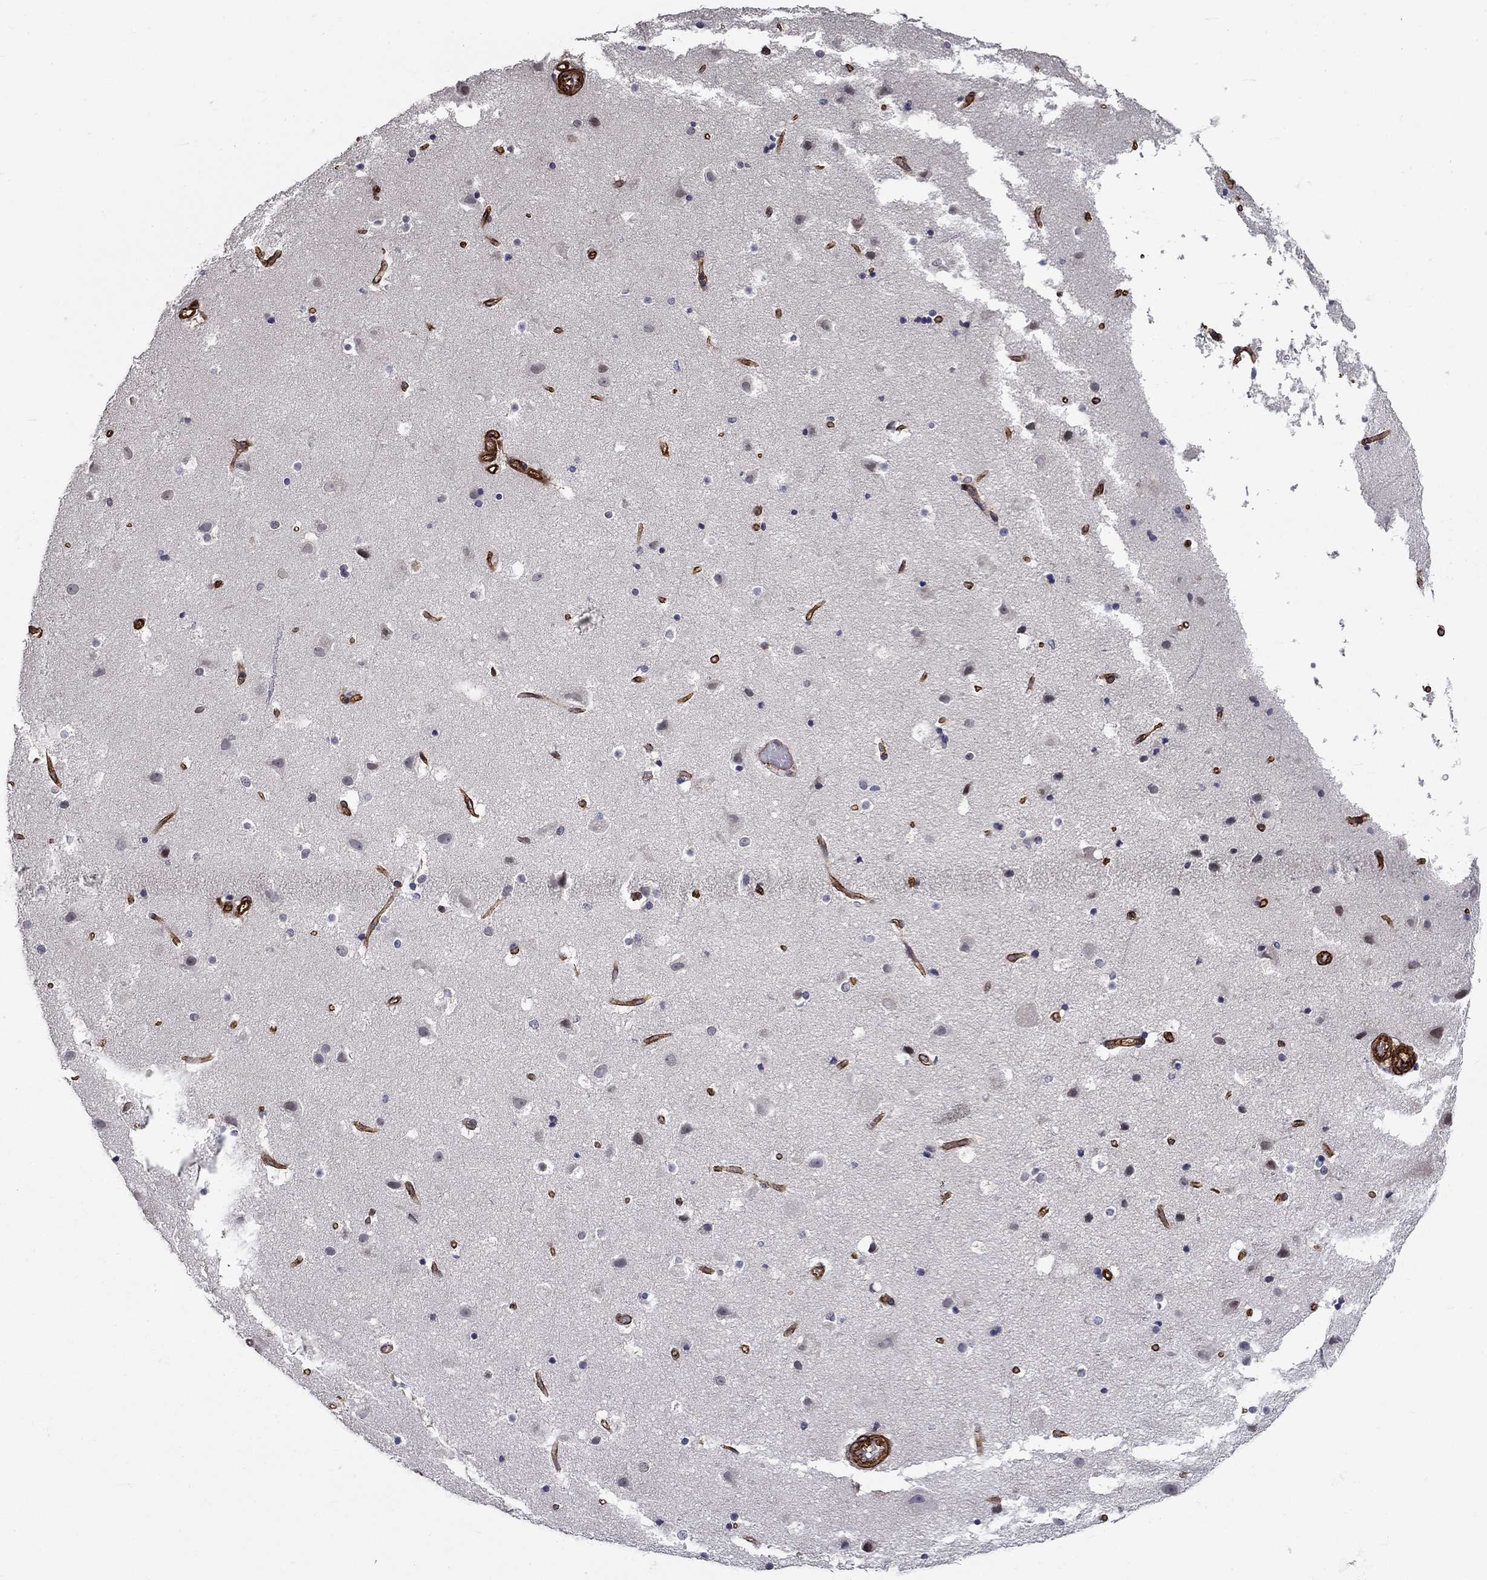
{"staining": {"intensity": "strong", "quantity": ">75%", "location": "cytoplasmic/membranous"}, "tissue": "cerebral cortex", "cell_type": "Endothelial cells", "image_type": "normal", "snomed": [{"axis": "morphology", "description": "Normal tissue, NOS"}, {"axis": "topography", "description": "Cerebral cortex"}], "caption": "Immunohistochemical staining of normal human cerebral cortex exhibits >75% levels of strong cytoplasmic/membranous protein positivity in about >75% of endothelial cells. The staining was performed using DAB (3,3'-diaminobenzidine) to visualize the protein expression in brown, while the nuclei were stained in blue with hematoxylin (Magnification: 20x).", "gene": "SYNC", "patient": {"sex": "female", "age": 52}}